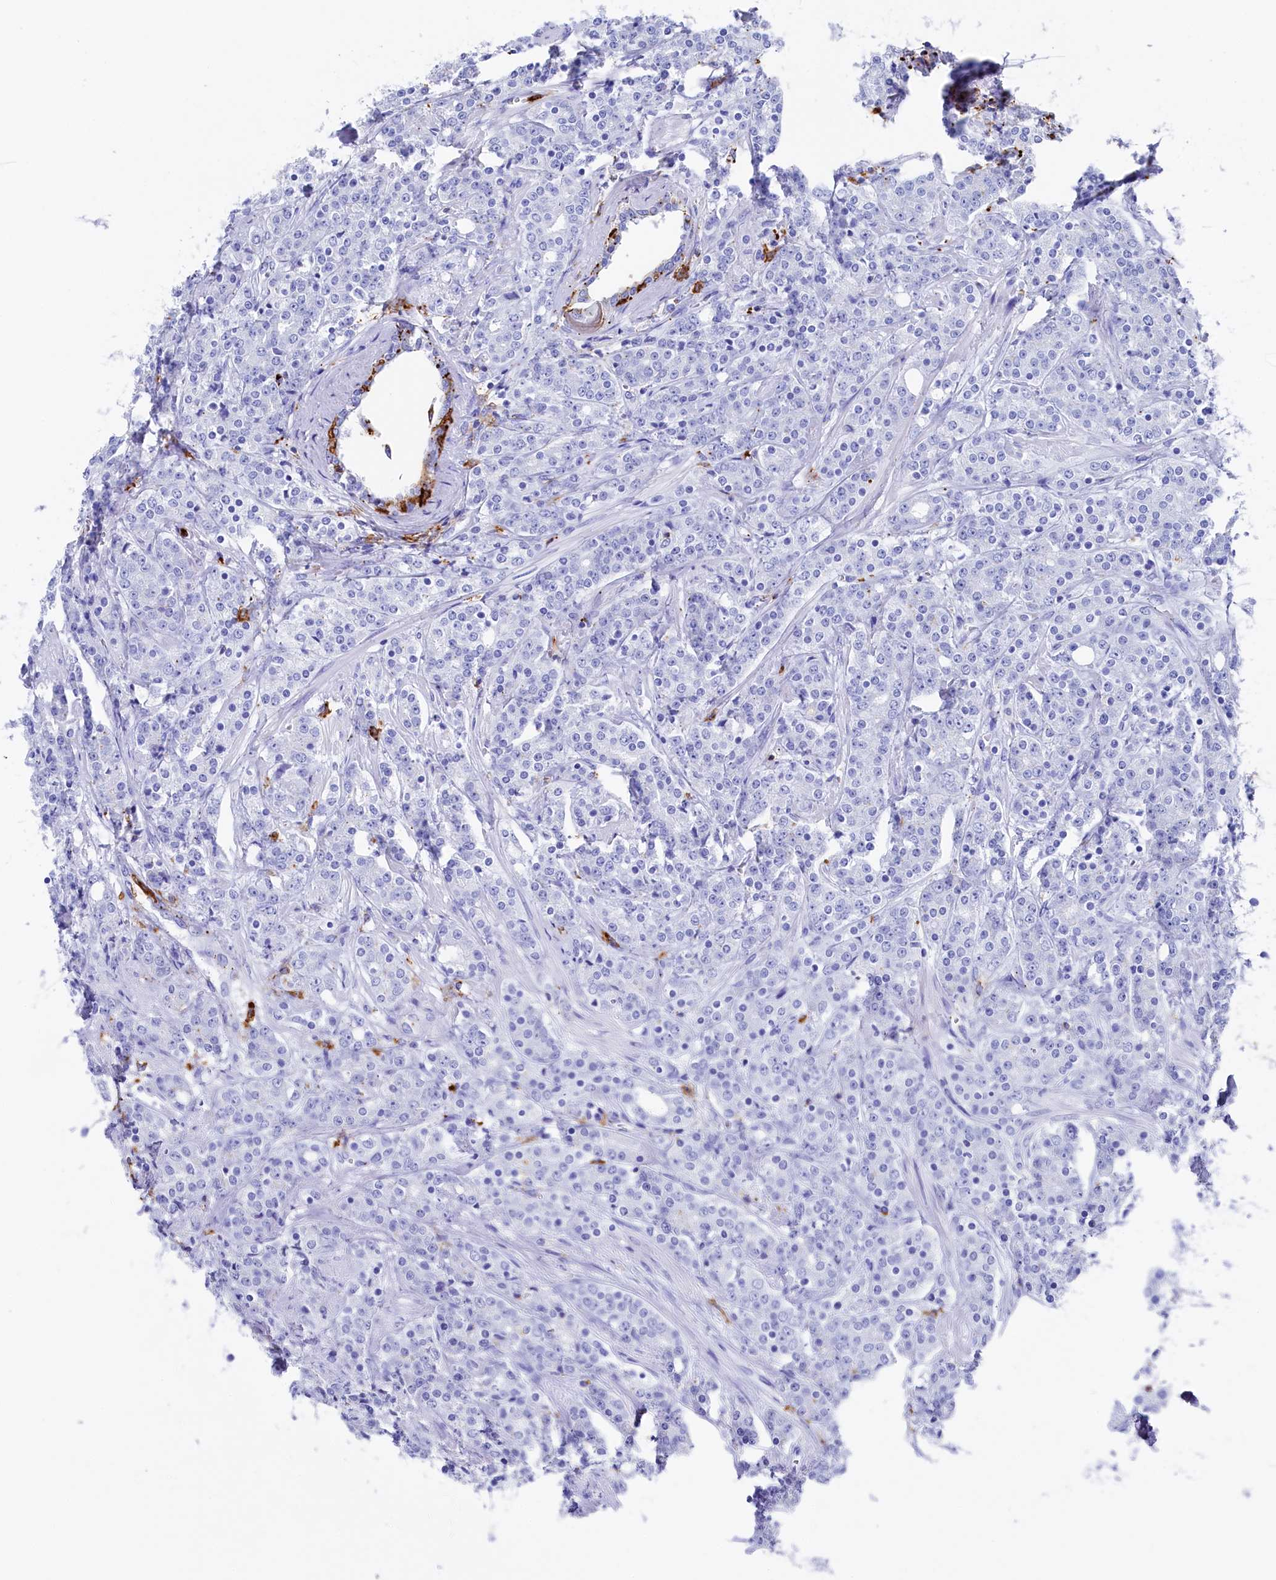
{"staining": {"intensity": "negative", "quantity": "none", "location": "none"}, "tissue": "prostate cancer", "cell_type": "Tumor cells", "image_type": "cancer", "snomed": [{"axis": "morphology", "description": "Adenocarcinoma, High grade"}, {"axis": "topography", "description": "Prostate"}], "caption": "Immunohistochemistry histopathology image of human prostate cancer stained for a protein (brown), which displays no expression in tumor cells.", "gene": "PLAC8", "patient": {"sex": "male", "age": 62}}